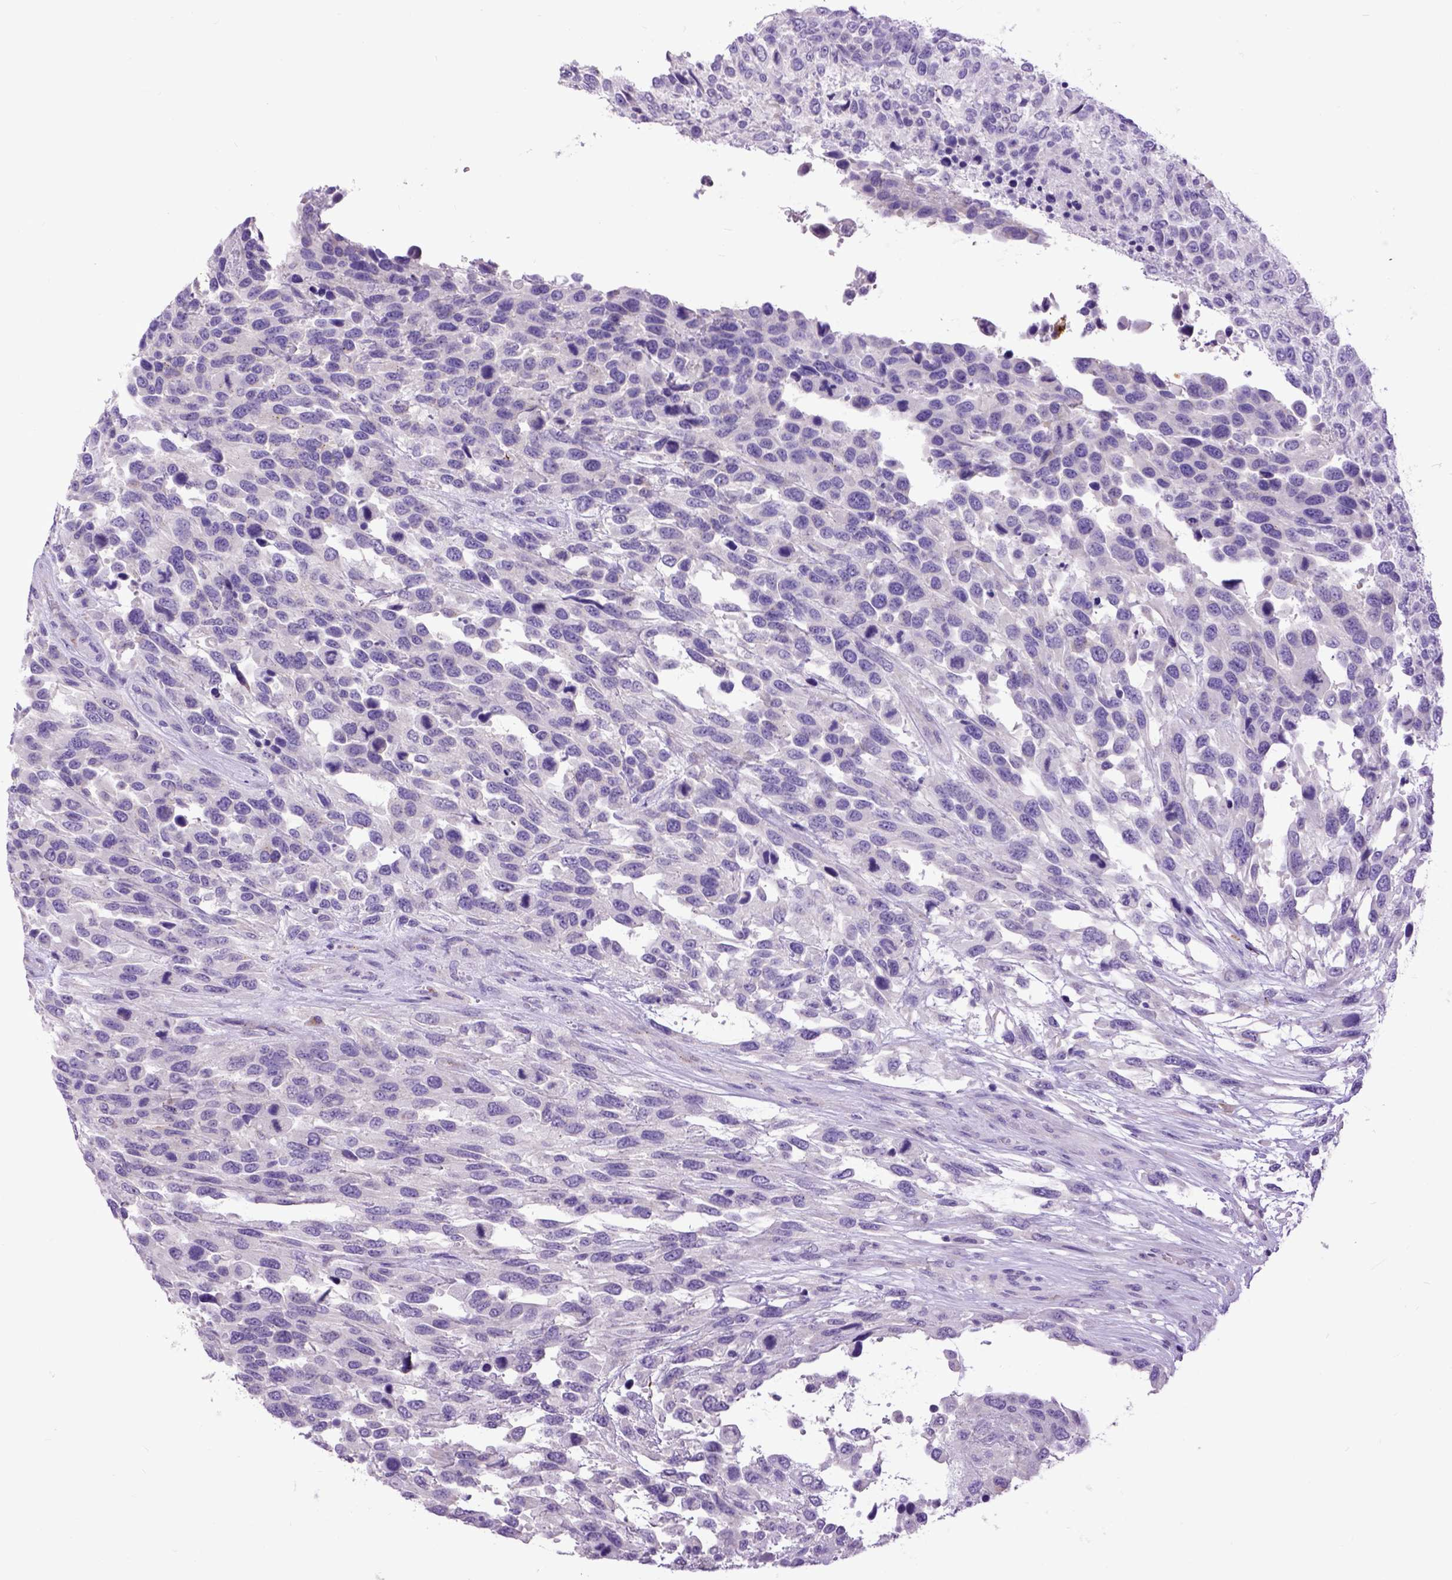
{"staining": {"intensity": "negative", "quantity": "none", "location": "none"}, "tissue": "urothelial cancer", "cell_type": "Tumor cells", "image_type": "cancer", "snomed": [{"axis": "morphology", "description": "Urothelial carcinoma, High grade"}, {"axis": "topography", "description": "Urinary bladder"}], "caption": "Human urothelial carcinoma (high-grade) stained for a protein using immunohistochemistry (IHC) exhibits no staining in tumor cells.", "gene": "RAB25", "patient": {"sex": "female", "age": 70}}